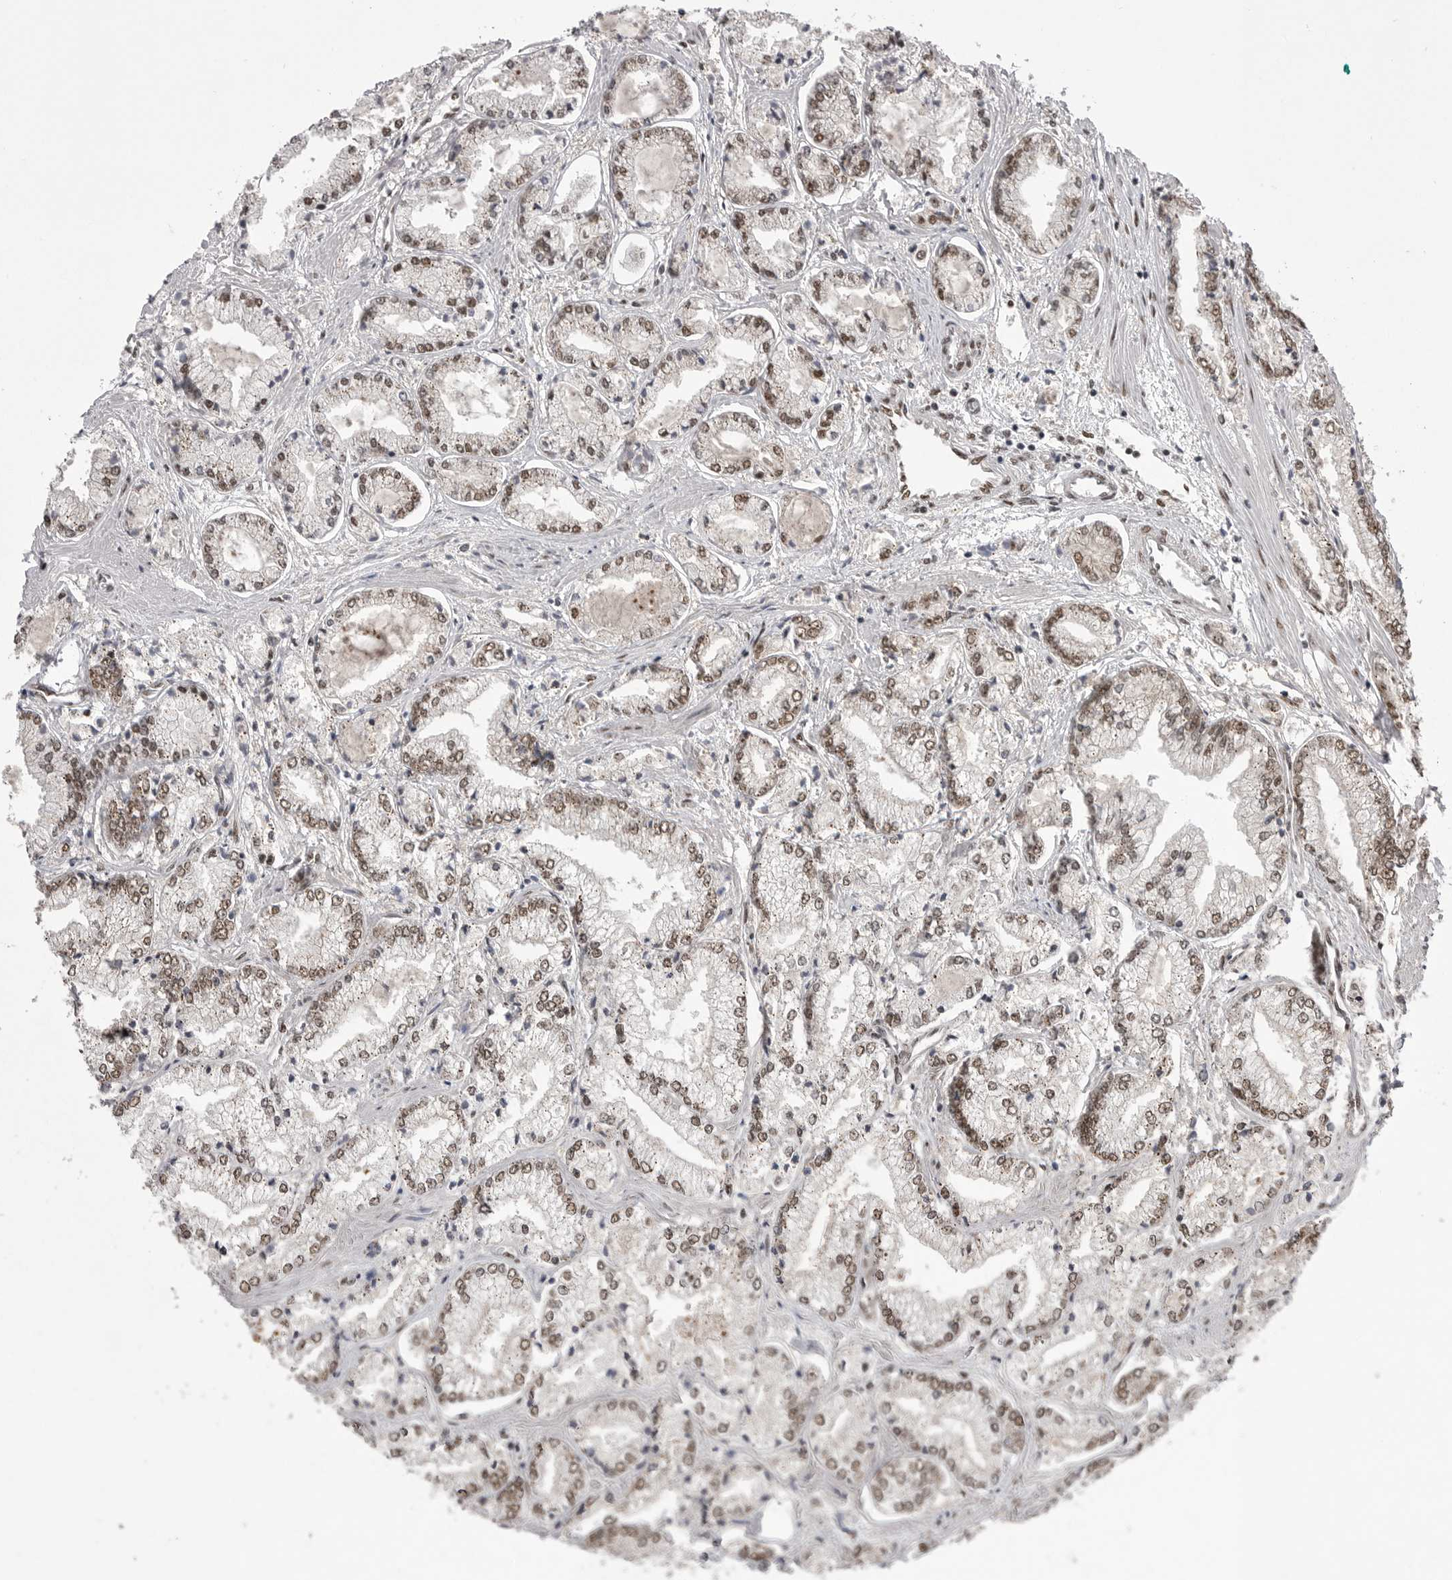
{"staining": {"intensity": "moderate", "quantity": ">75%", "location": "nuclear"}, "tissue": "prostate cancer", "cell_type": "Tumor cells", "image_type": "cancer", "snomed": [{"axis": "morphology", "description": "Adenocarcinoma, Low grade"}, {"axis": "topography", "description": "Prostate"}], "caption": "Immunohistochemistry (IHC) micrograph of human prostate cancer stained for a protein (brown), which demonstrates medium levels of moderate nuclear expression in approximately >75% of tumor cells.", "gene": "MEPCE", "patient": {"sex": "male", "age": 52}}